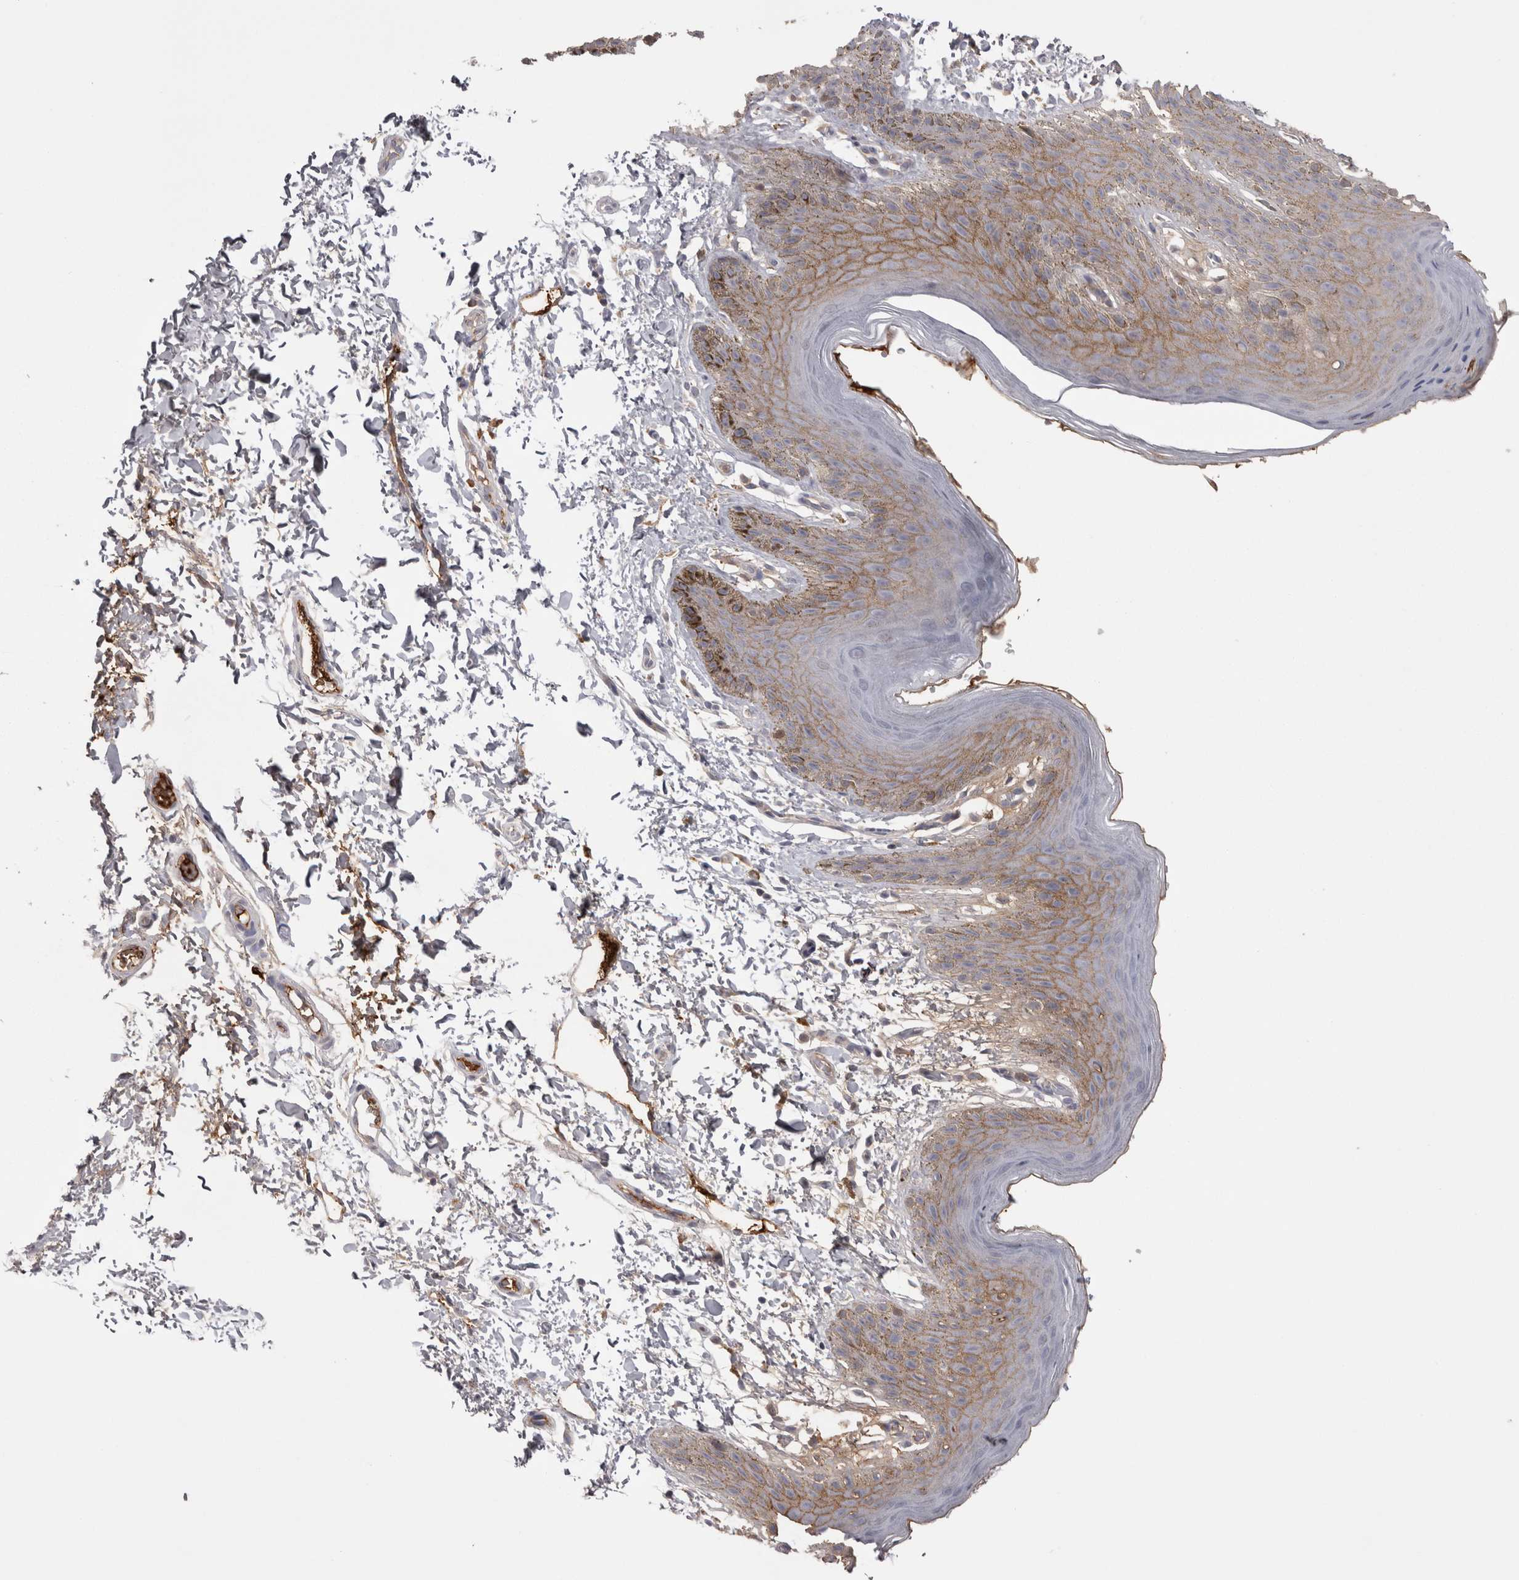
{"staining": {"intensity": "moderate", "quantity": "25%-75%", "location": "cytoplasmic/membranous"}, "tissue": "skin", "cell_type": "Epidermal cells", "image_type": "normal", "snomed": [{"axis": "morphology", "description": "Normal tissue, NOS"}, {"axis": "topography", "description": "Anal"}, {"axis": "topography", "description": "Peripheral nerve tissue"}], "caption": "Skin stained with a brown dye displays moderate cytoplasmic/membranous positive positivity in about 25%-75% of epidermal cells.", "gene": "SAA4", "patient": {"sex": "male", "age": 44}}